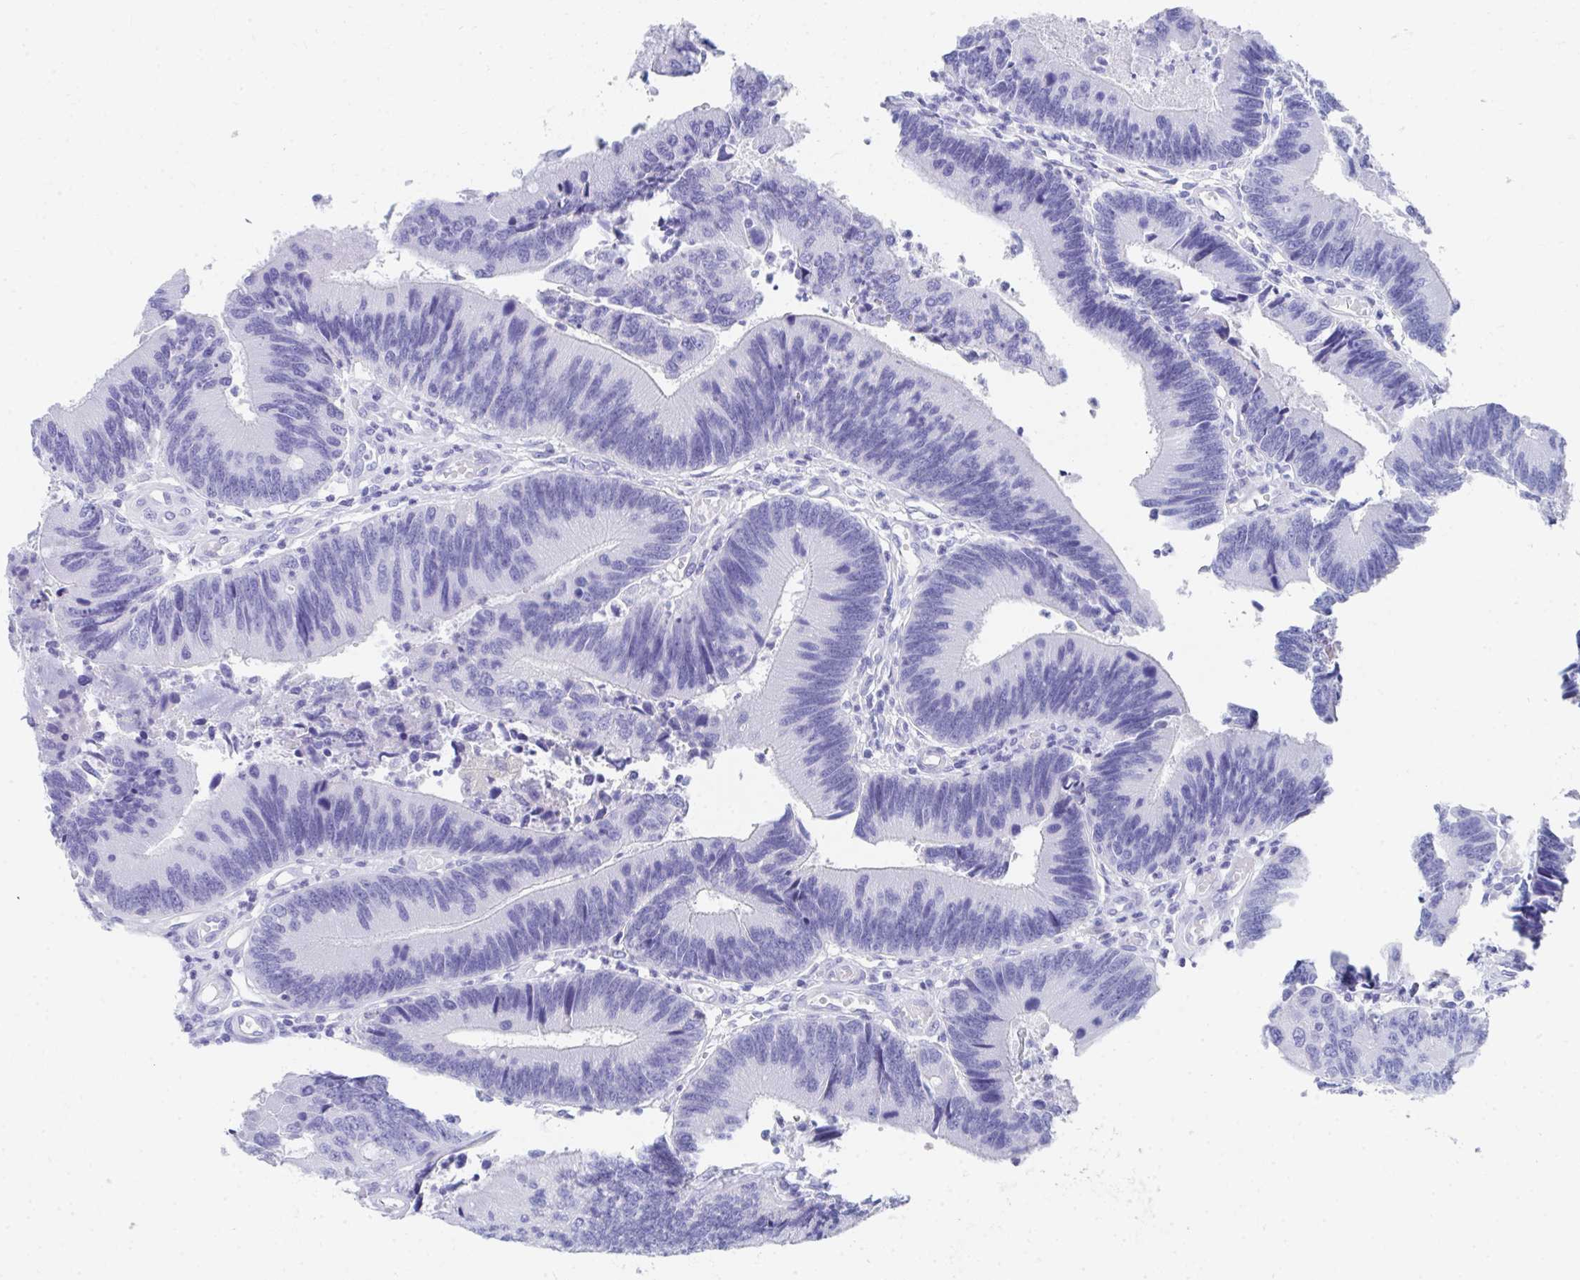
{"staining": {"intensity": "negative", "quantity": "none", "location": "none"}, "tissue": "colorectal cancer", "cell_type": "Tumor cells", "image_type": "cancer", "snomed": [{"axis": "morphology", "description": "Adenocarcinoma, NOS"}, {"axis": "topography", "description": "Colon"}], "caption": "High power microscopy image of an IHC image of adenocarcinoma (colorectal), revealing no significant expression in tumor cells.", "gene": "HGD", "patient": {"sex": "female", "age": 67}}